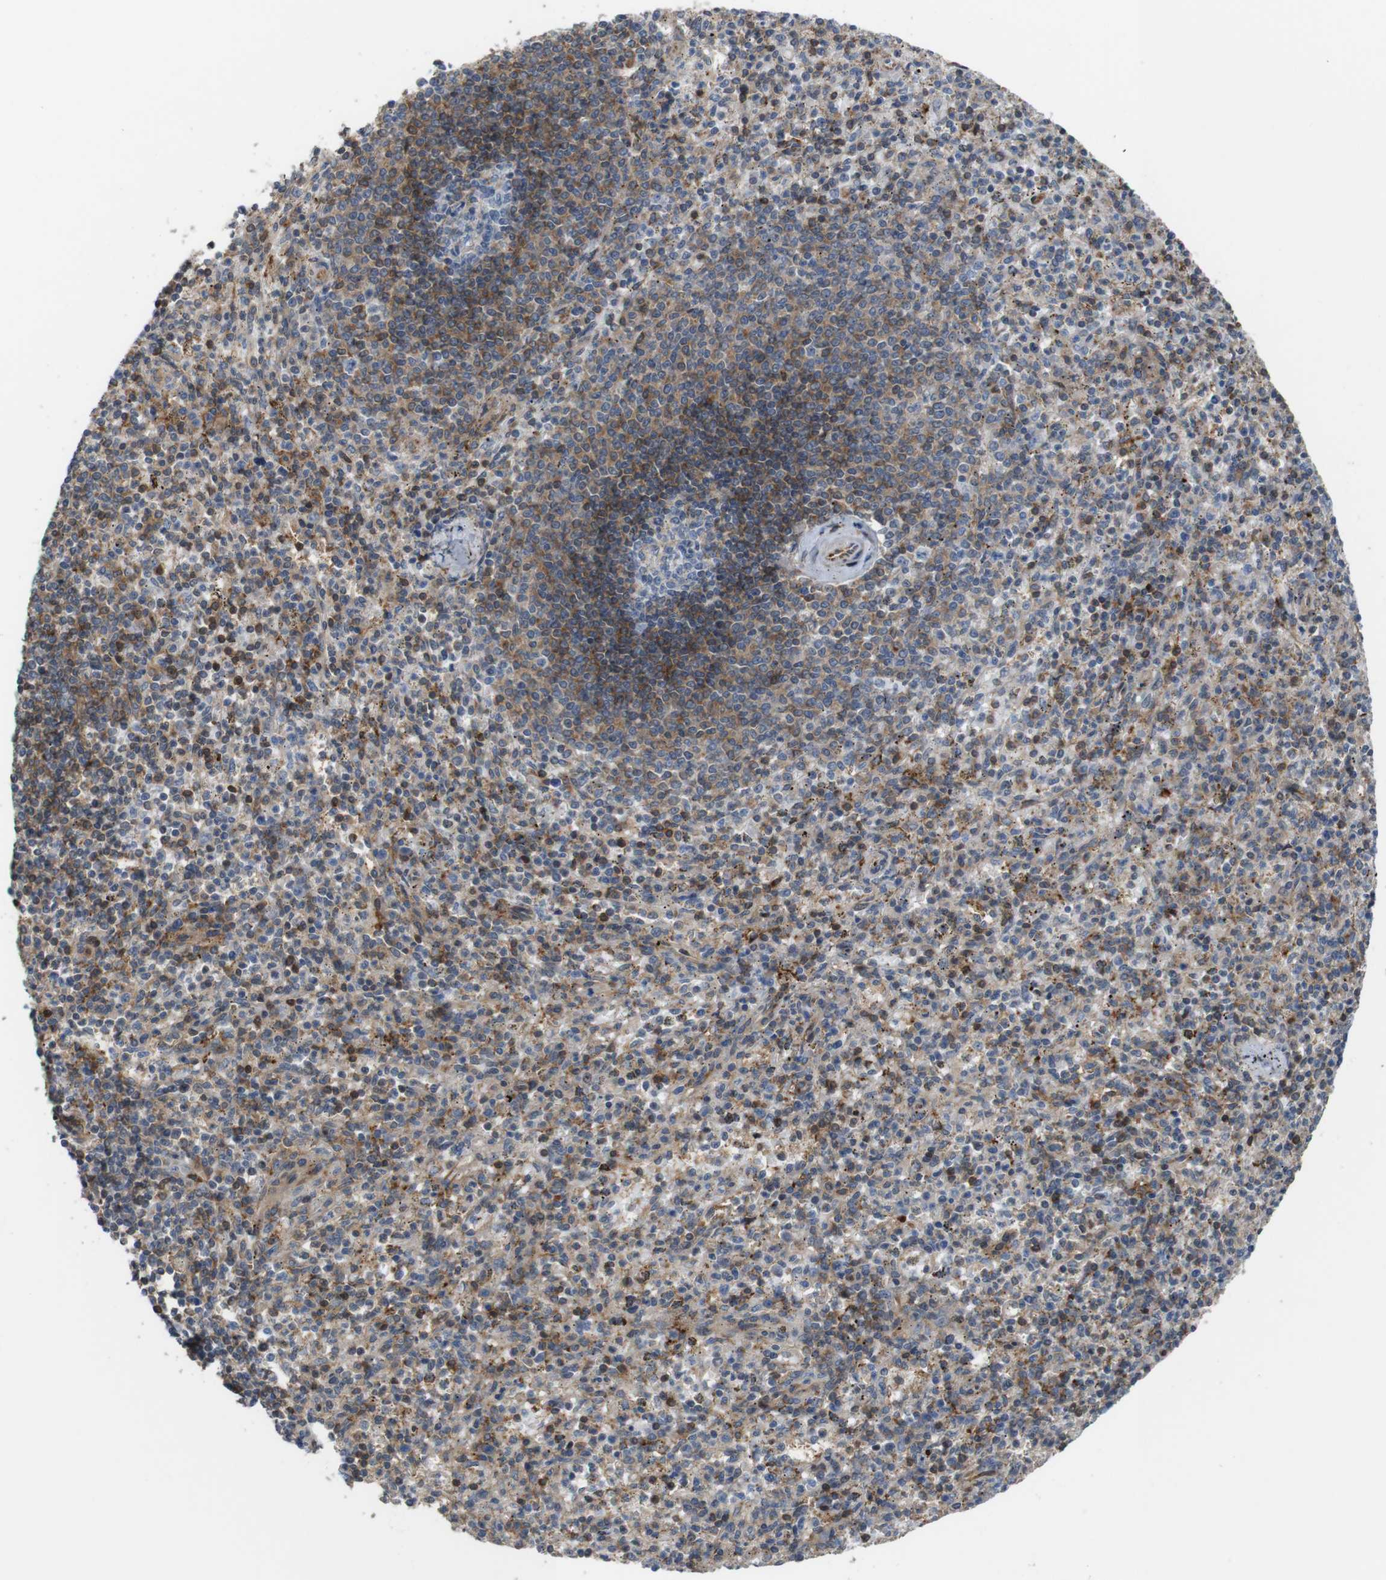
{"staining": {"intensity": "strong", "quantity": "<25%", "location": "cytoplasmic/membranous"}, "tissue": "spleen", "cell_type": "Cells in red pulp", "image_type": "normal", "snomed": [{"axis": "morphology", "description": "Normal tissue, NOS"}, {"axis": "topography", "description": "Spleen"}], "caption": "Cells in red pulp exhibit strong cytoplasmic/membranous staining in about <25% of cells in benign spleen. Using DAB (brown) and hematoxylin (blue) stains, captured at high magnification using brightfield microscopy.", "gene": "PCOLCE2", "patient": {"sex": "male", "age": 72}}